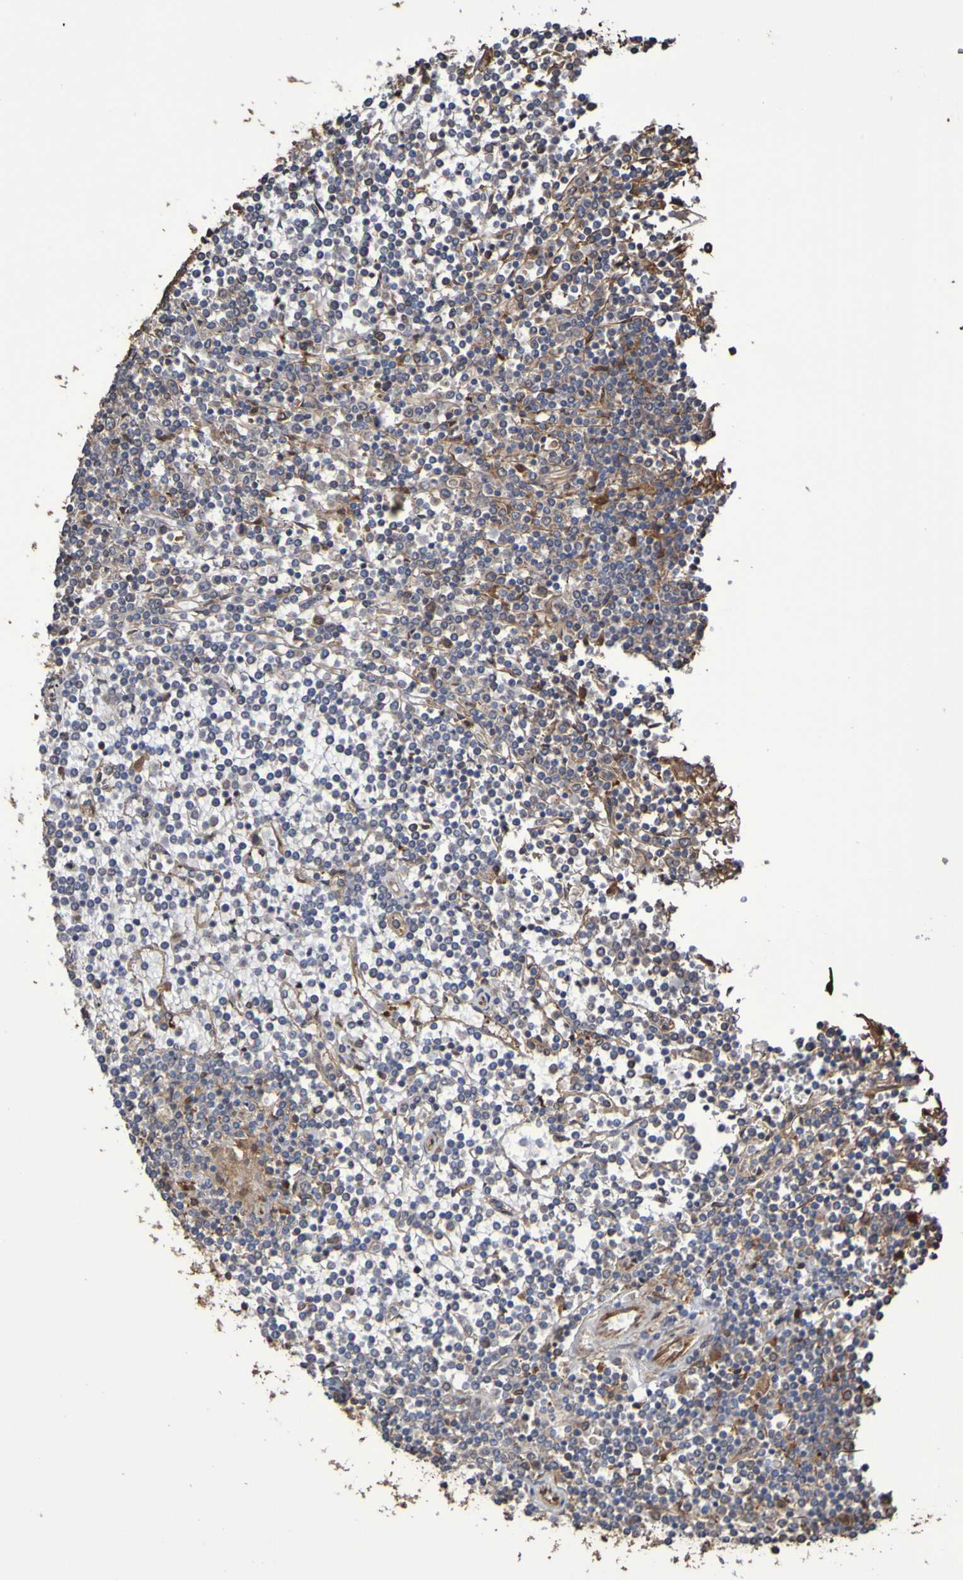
{"staining": {"intensity": "negative", "quantity": "none", "location": "none"}, "tissue": "lymphoma", "cell_type": "Tumor cells", "image_type": "cancer", "snomed": [{"axis": "morphology", "description": "Malignant lymphoma, non-Hodgkin's type, Low grade"}, {"axis": "topography", "description": "Spleen"}], "caption": "Tumor cells are negative for brown protein staining in lymphoma. (IHC, brightfield microscopy, high magnification).", "gene": "RAB11A", "patient": {"sex": "female", "age": 19}}